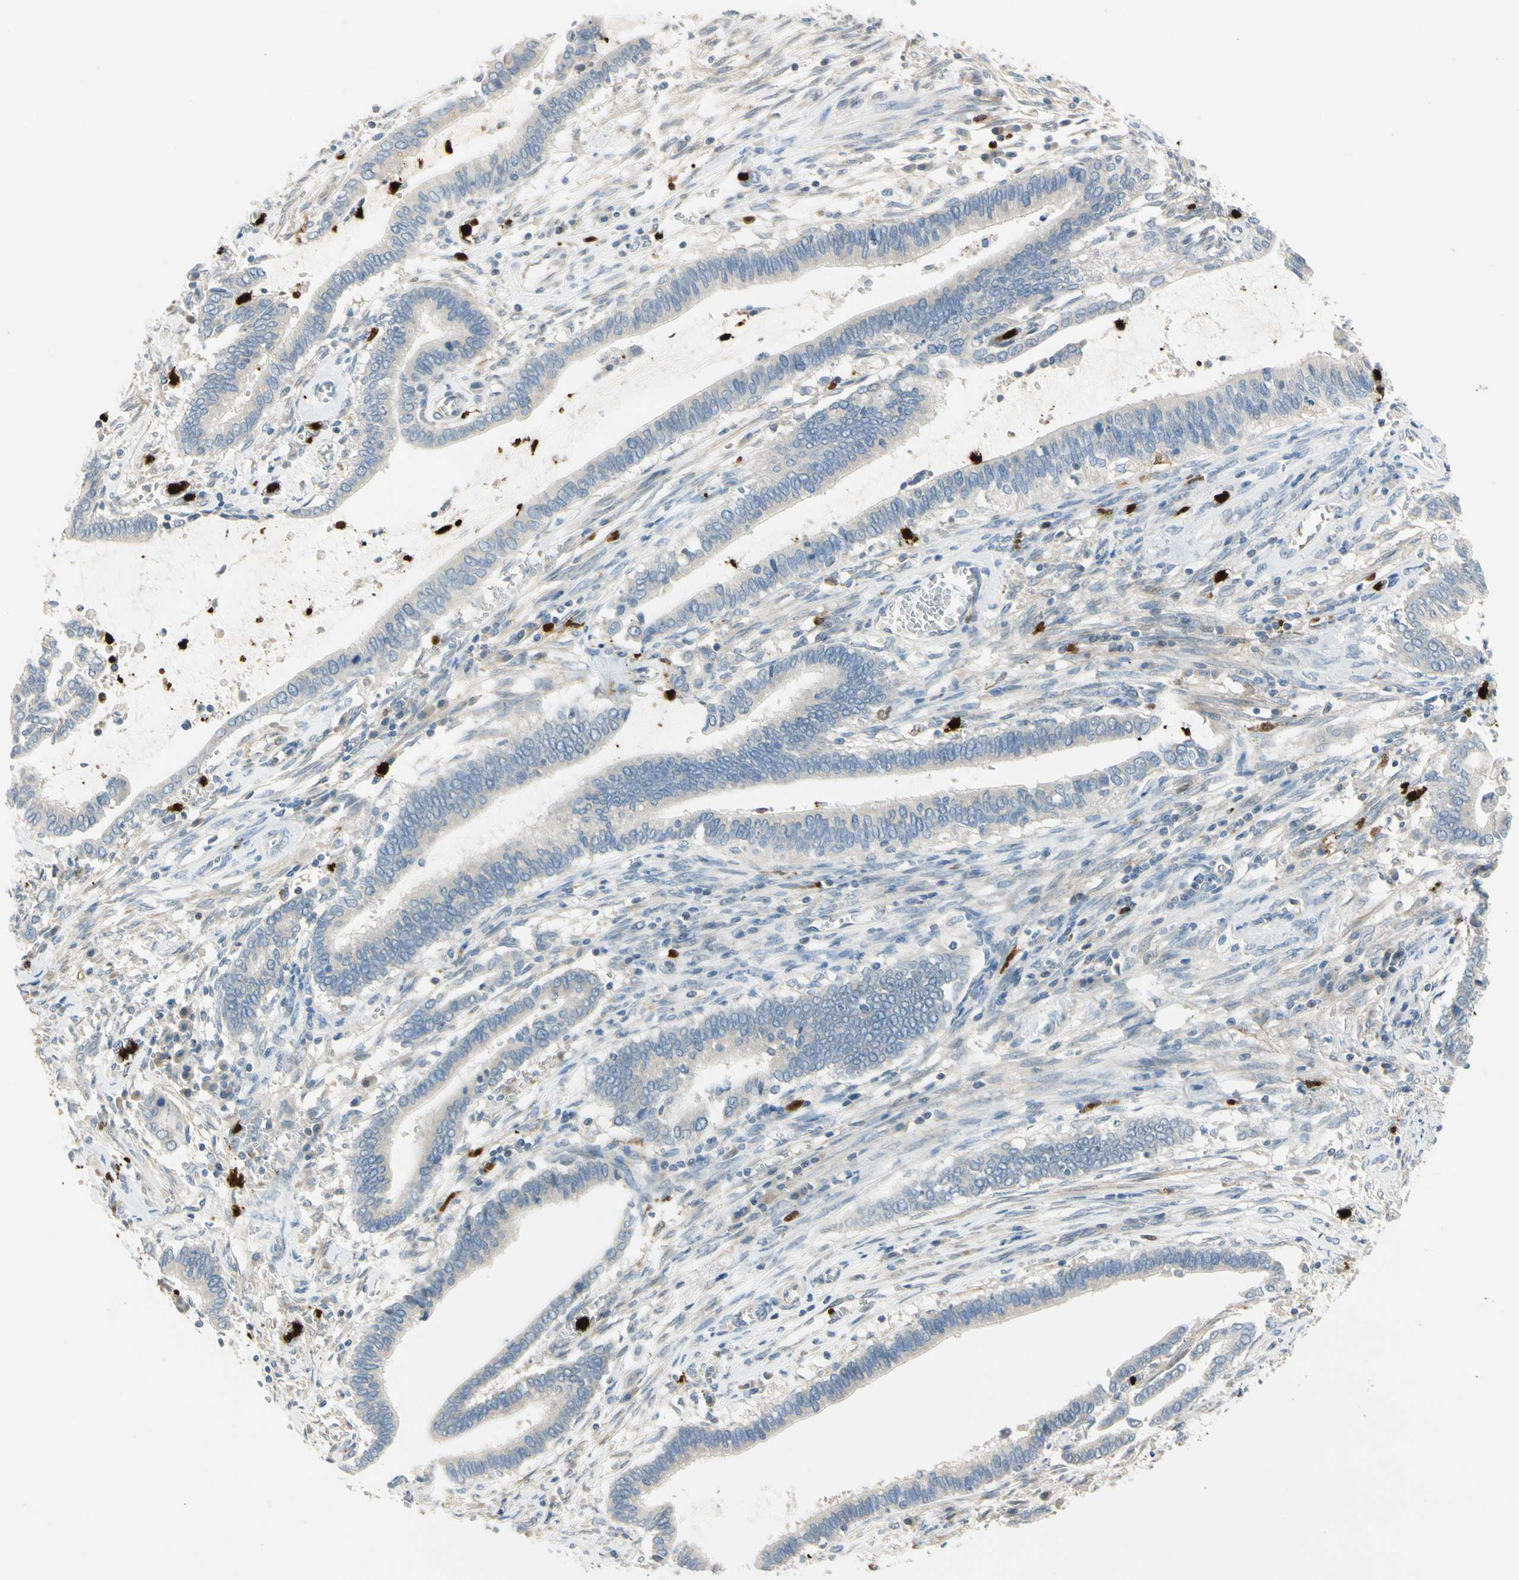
{"staining": {"intensity": "negative", "quantity": "none", "location": "none"}, "tissue": "cervical cancer", "cell_type": "Tumor cells", "image_type": "cancer", "snomed": [{"axis": "morphology", "description": "Adenocarcinoma, NOS"}, {"axis": "topography", "description": "Cervix"}], "caption": "DAB immunohistochemical staining of human adenocarcinoma (cervical) displays no significant expression in tumor cells.", "gene": "TRAF5", "patient": {"sex": "female", "age": 44}}